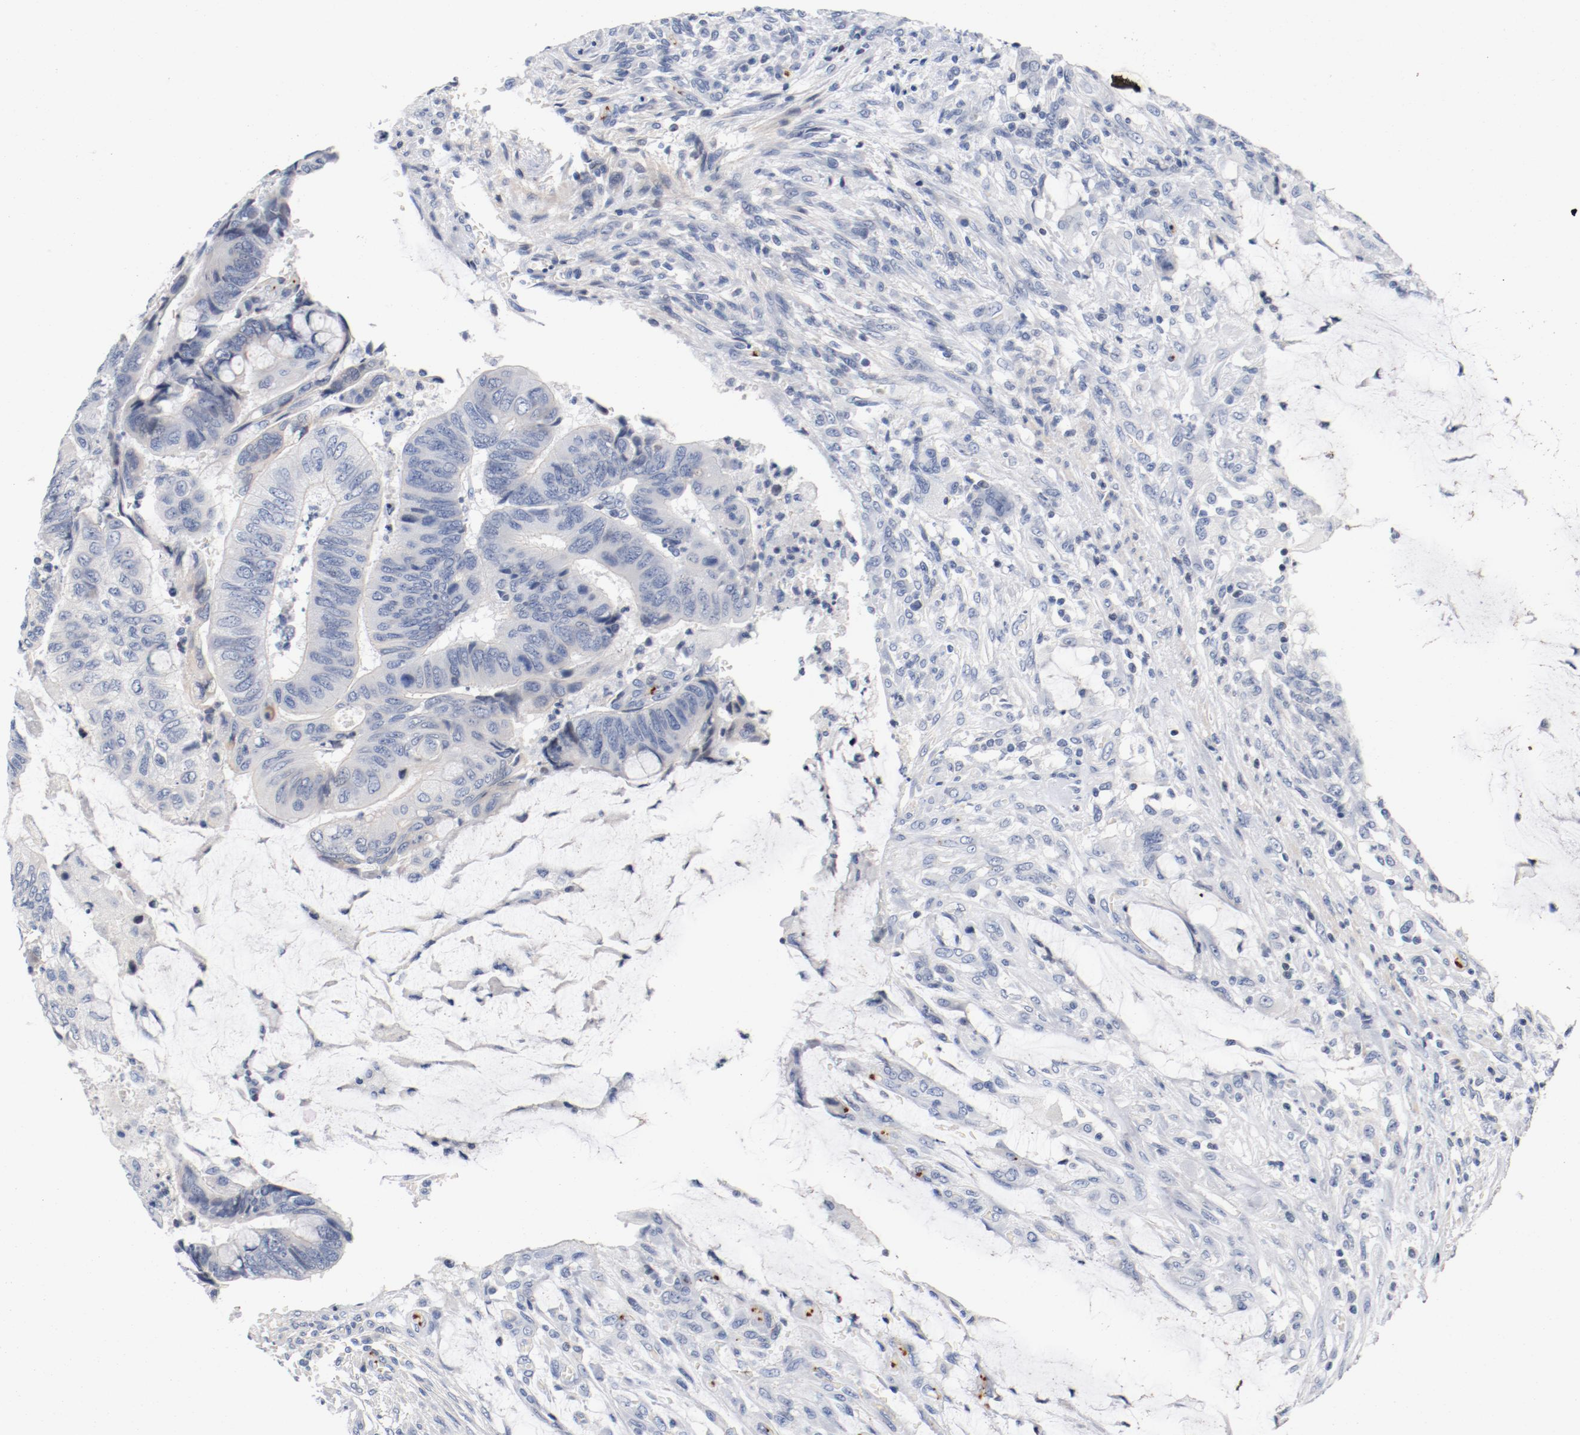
{"staining": {"intensity": "negative", "quantity": "none", "location": "none"}, "tissue": "colorectal cancer", "cell_type": "Tumor cells", "image_type": "cancer", "snomed": [{"axis": "morphology", "description": "Normal tissue, NOS"}, {"axis": "morphology", "description": "Adenocarcinoma, NOS"}, {"axis": "topography", "description": "Rectum"}], "caption": "This micrograph is of colorectal cancer stained with immunohistochemistry (IHC) to label a protein in brown with the nuclei are counter-stained blue. There is no expression in tumor cells.", "gene": "PIM1", "patient": {"sex": "male", "age": 92}}